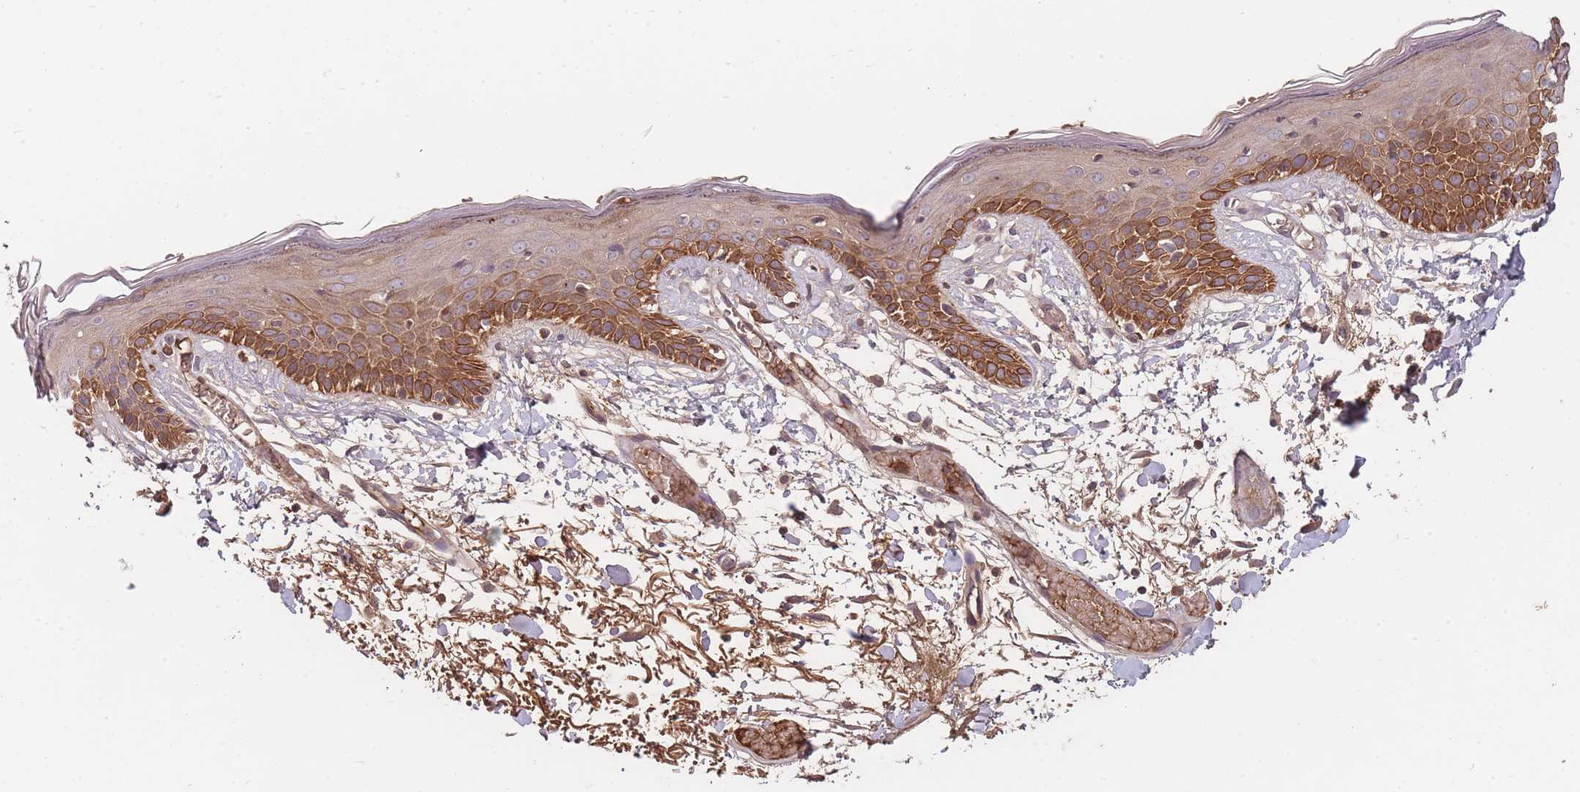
{"staining": {"intensity": "moderate", "quantity": ">75%", "location": "cytoplasmic/membranous"}, "tissue": "skin", "cell_type": "Fibroblasts", "image_type": "normal", "snomed": [{"axis": "morphology", "description": "Normal tissue, NOS"}, {"axis": "topography", "description": "Skin"}], "caption": "This photomicrograph shows immunohistochemistry staining of benign human skin, with medium moderate cytoplasmic/membranous expression in about >75% of fibroblasts.", "gene": "RALGDS", "patient": {"sex": "male", "age": 79}}